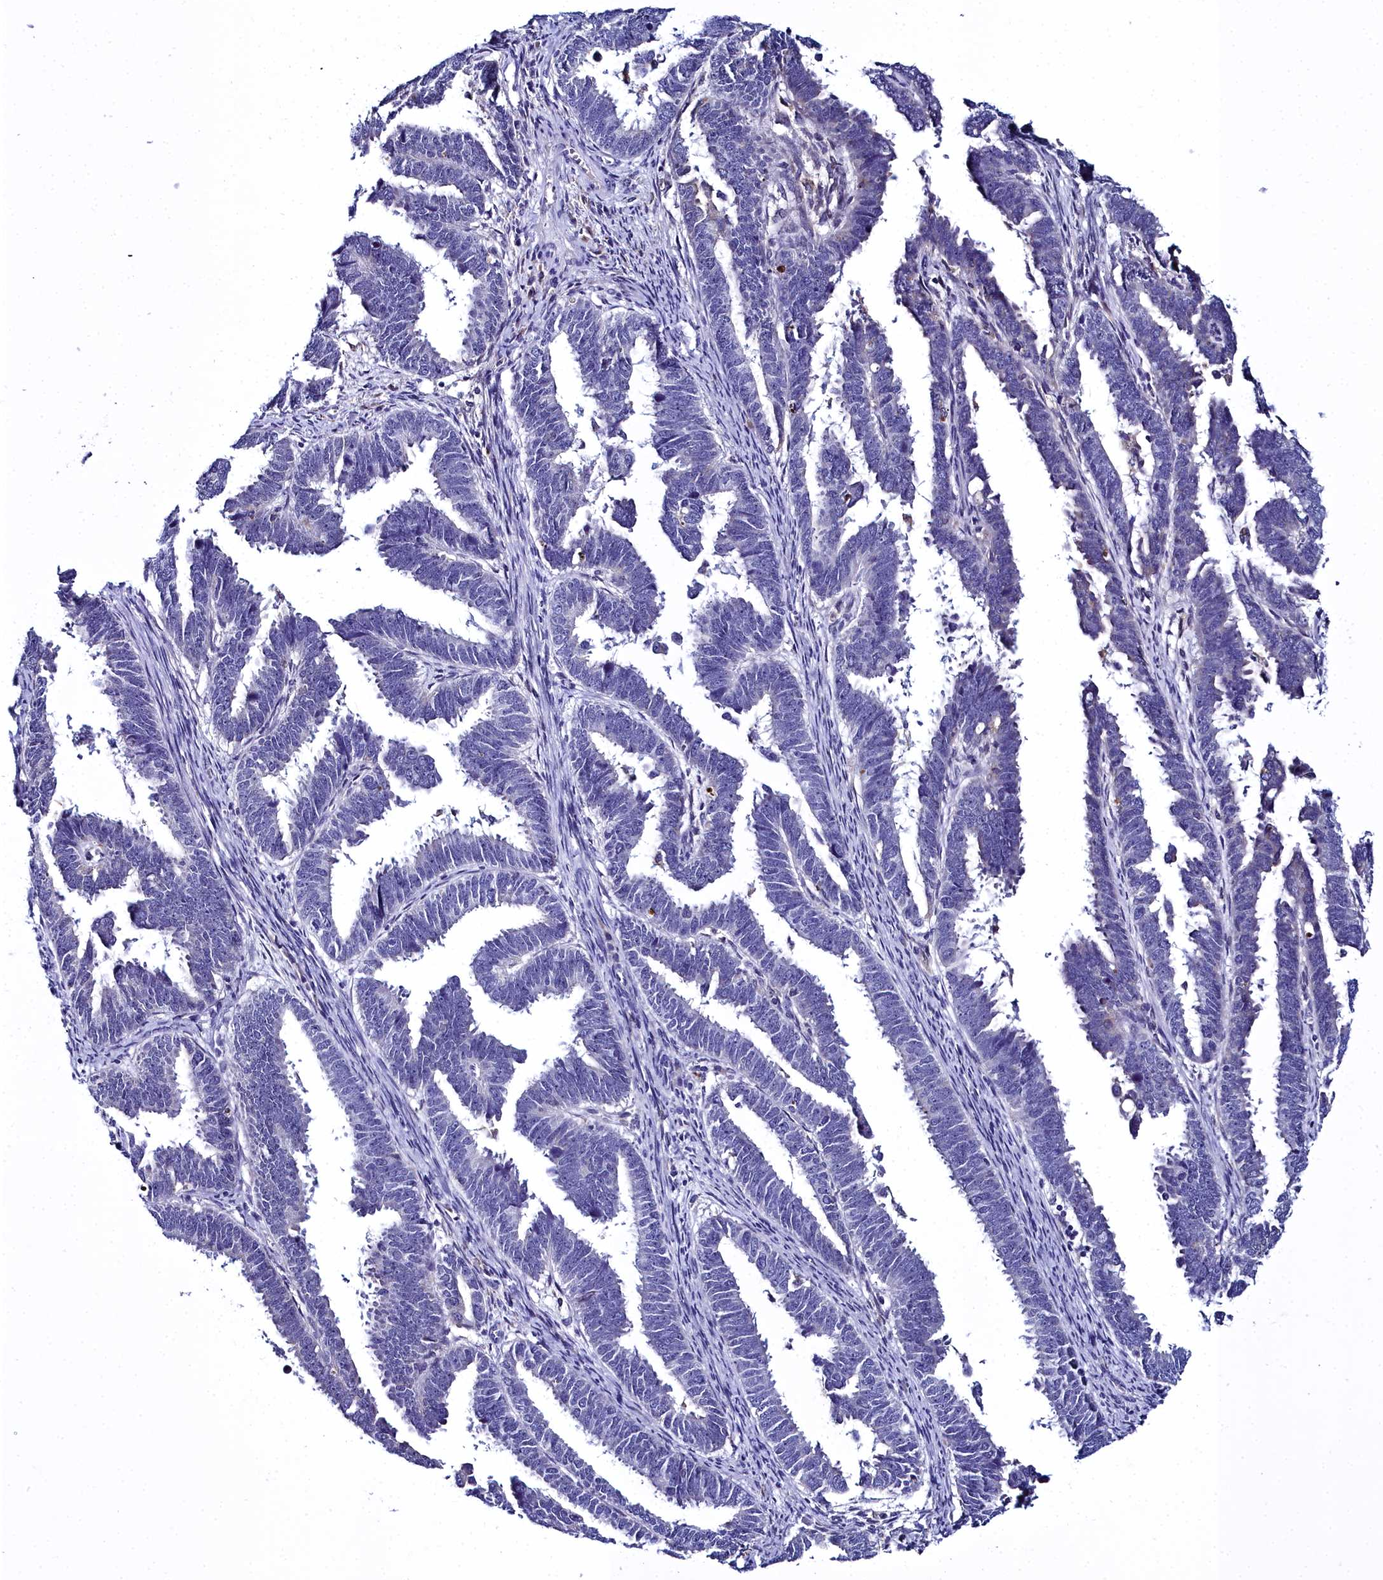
{"staining": {"intensity": "negative", "quantity": "none", "location": "none"}, "tissue": "endometrial cancer", "cell_type": "Tumor cells", "image_type": "cancer", "snomed": [{"axis": "morphology", "description": "Adenocarcinoma, NOS"}, {"axis": "topography", "description": "Endometrium"}], "caption": "IHC of endometrial cancer (adenocarcinoma) reveals no expression in tumor cells.", "gene": "ELAPOR2", "patient": {"sex": "female", "age": 75}}